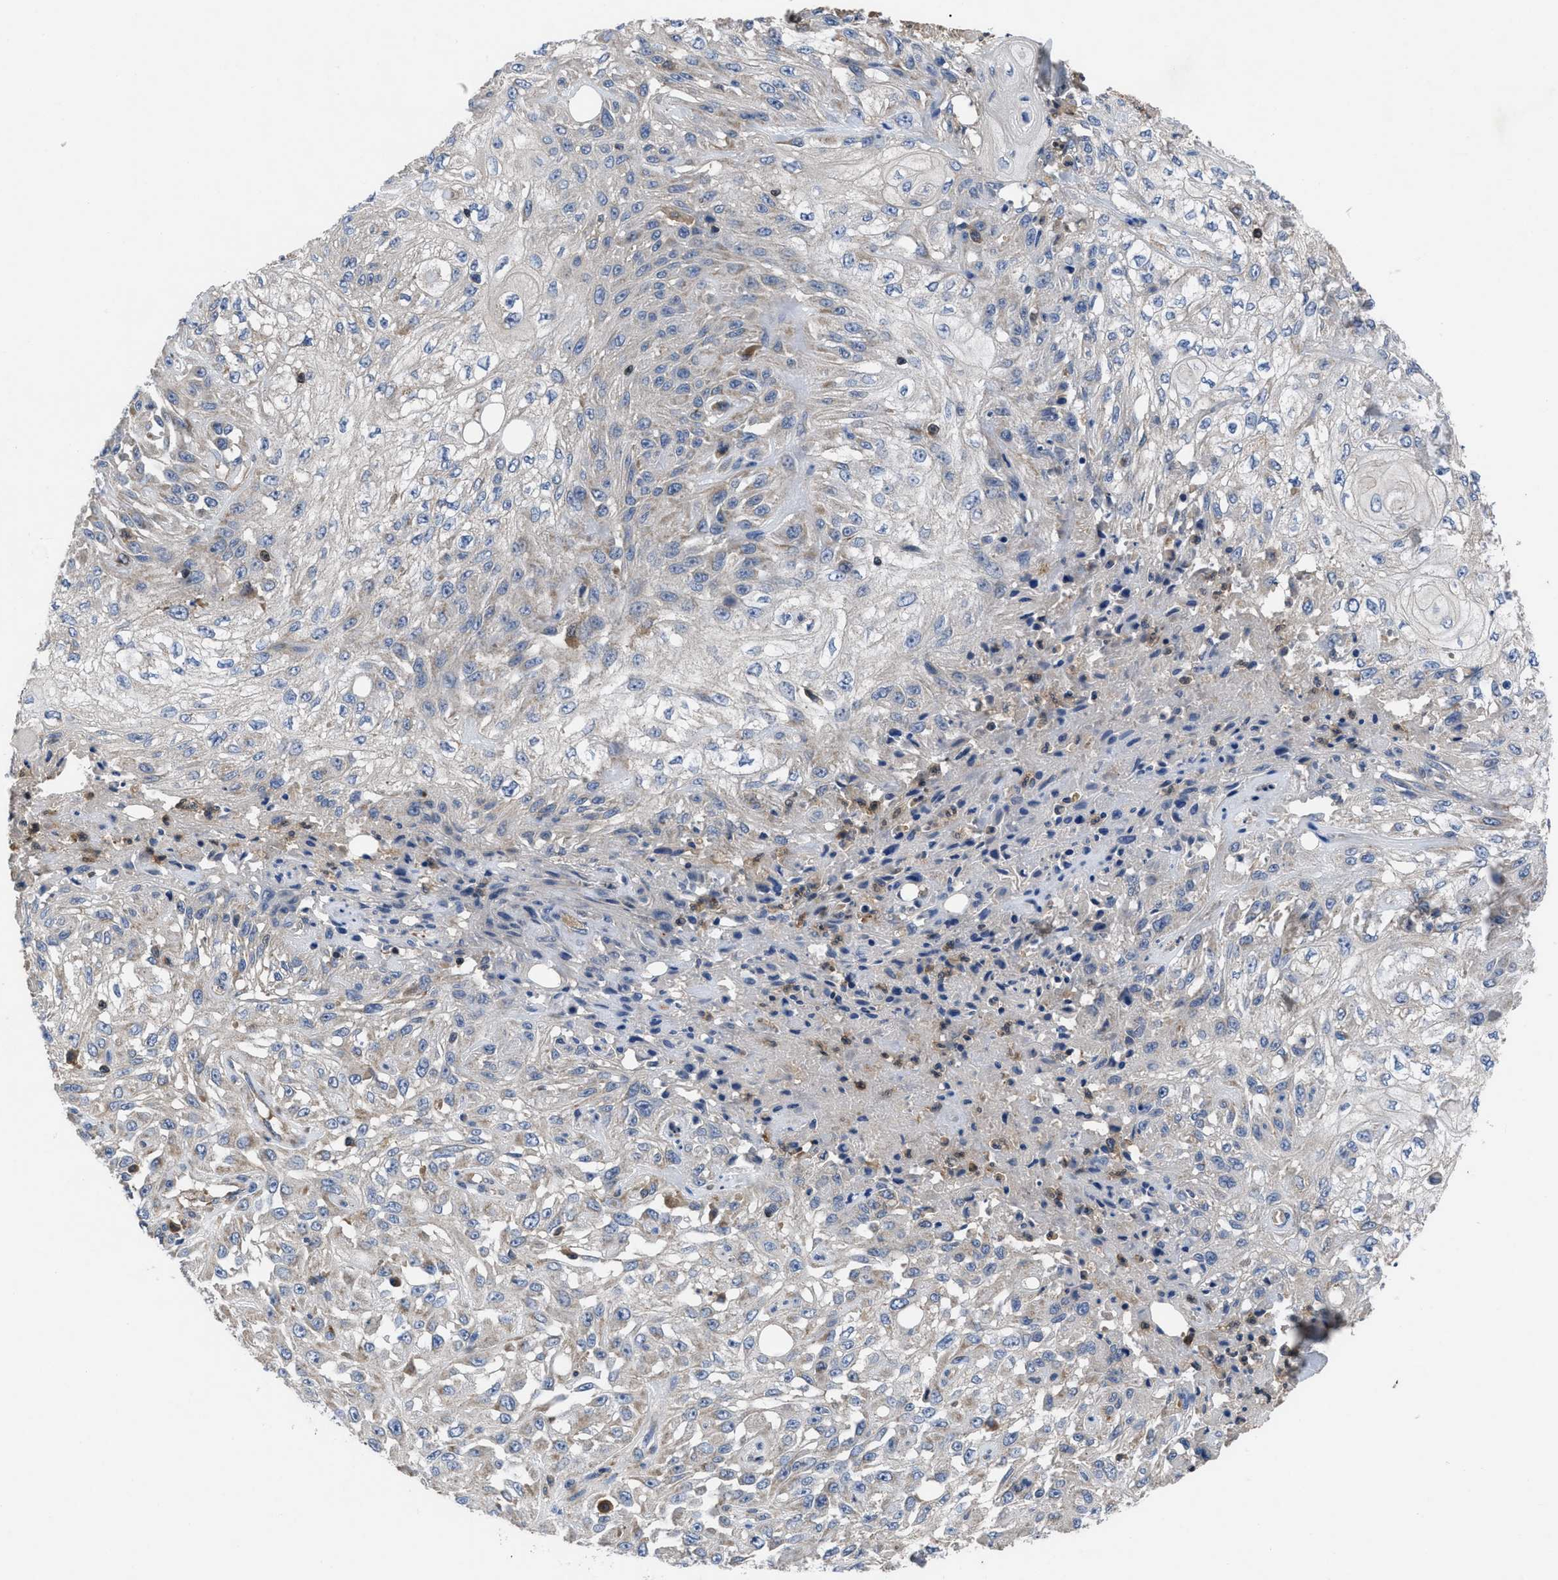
{"staining": {"intensity": "weak", "quantity": "<25%", "location": "cytoplasmic/membranous"}, "tissue": "skin cancer", "cell_type": "Tumor cells", "image_type": "cancer", "snomed": [{"axis": "morphology", "description": "Squamous cell carcinoma, NOS"}, {"axis": "morphology", "description": "Squamous cell carcinoma, metastatic, NOS"}, {"axis": "topography", "description": "Skin"}, {"axis": "topography", "description": "Lymph node"}], "caption": "An immunohistochemistry (IHC) histopathology image of skin cancer (metastatic squamous cell carcinoma) is shown. There is no staining in tumor cells of skin cancer (metastatic squamous cell carcinoma).", "gene": "YBEY", "patient": {"sex": "male", "age": 75}}